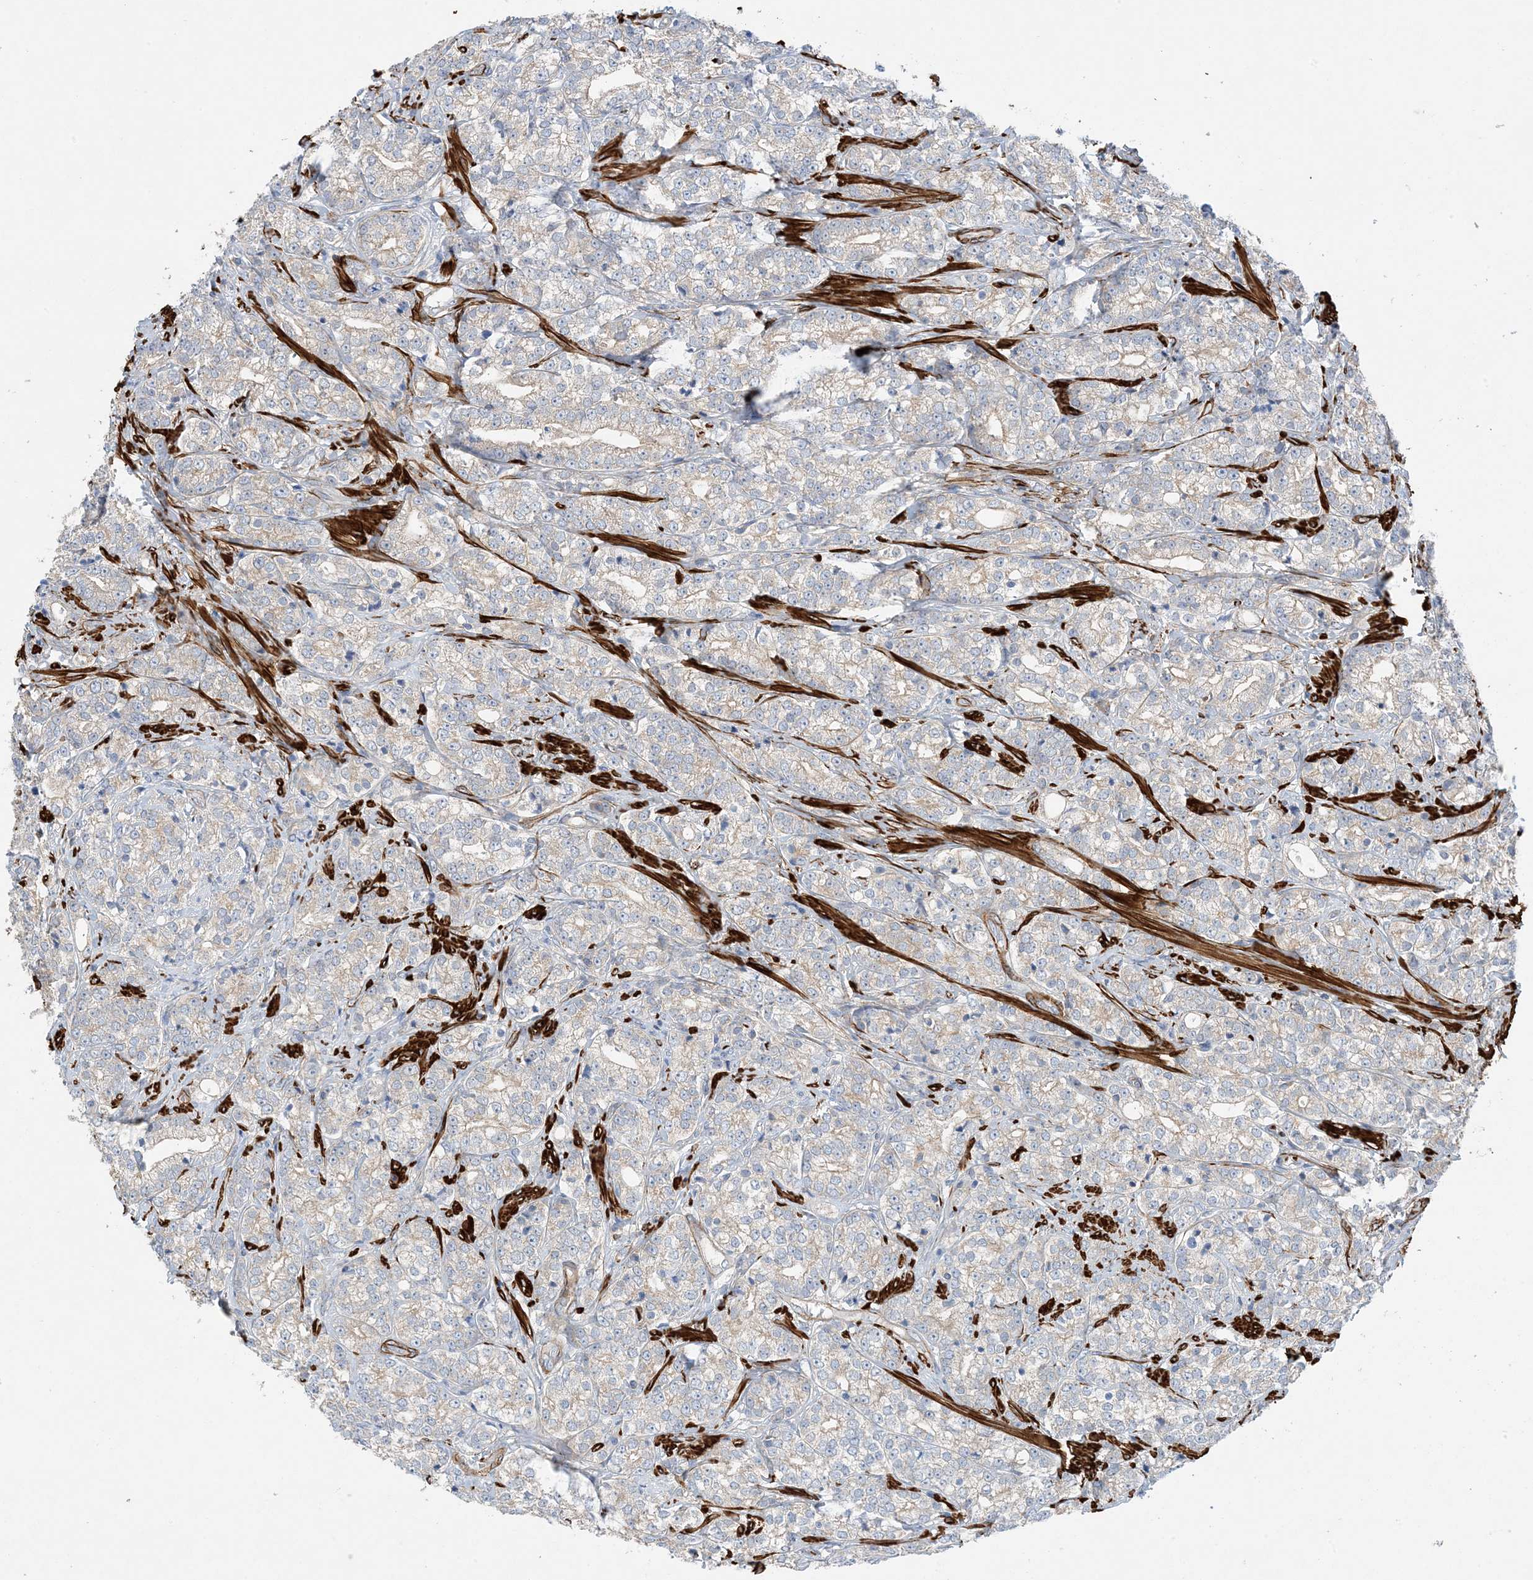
{"staining": {"intensity": "weak", "quantity": "25%-75%", "location": "cytoplasmic/membranous"}, "tissue": "prostate cancer", "cell_type": "Tumor cells", "image_type": "cancer", "snomed": [{"axis": "morphology", "description": "Adenocarcinoma, High grade"}, {"axis": "topography", "description": "Prostate"}], "caption": "A brown stain labels weak cytoplasmic/membranous expression of a protein in human prostate adenocarcinoma (high-grade) tumor cells.", "gene": "KIFBP", "patient": {"sex": "male", "age": 69}}